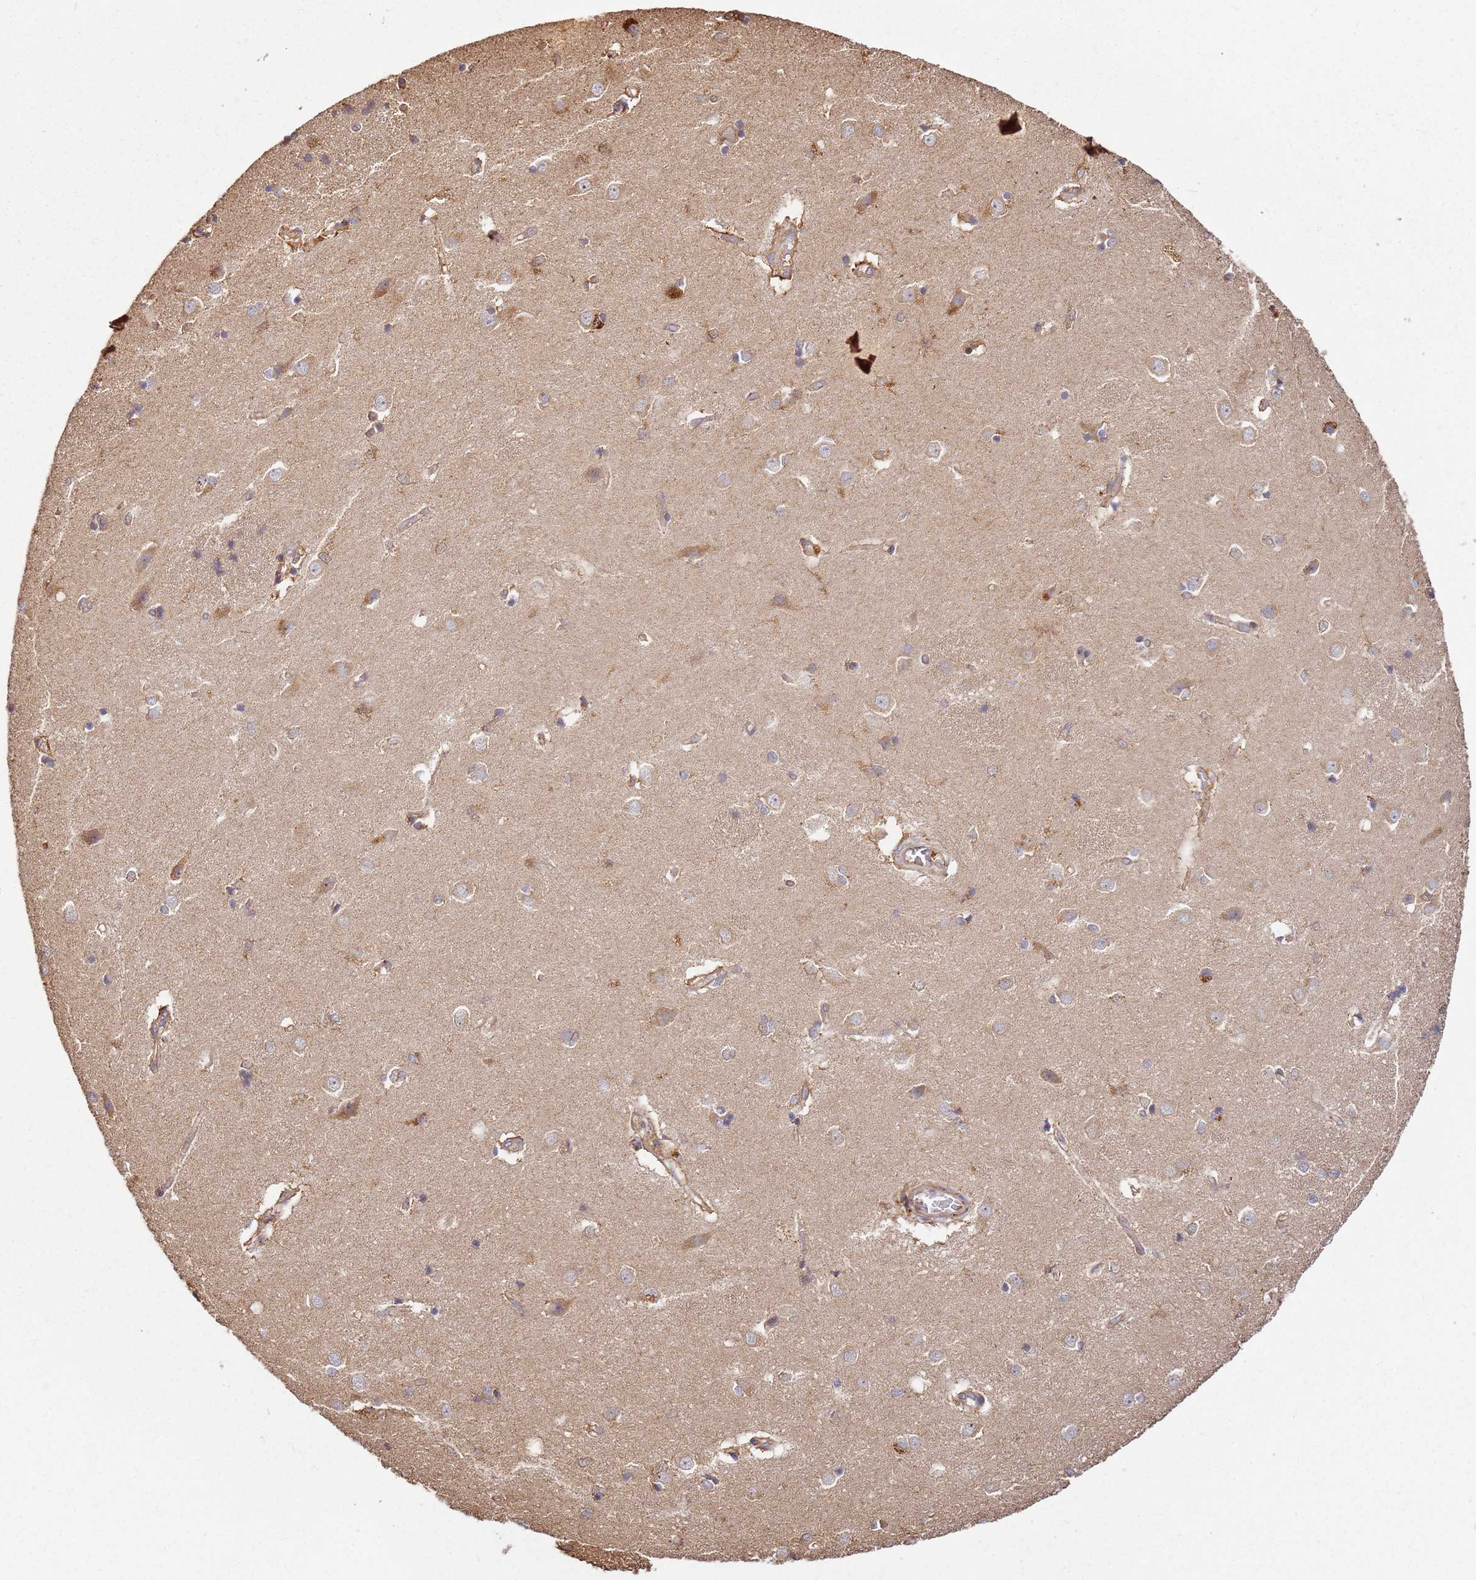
{"staining": {"intensity": "weak", "quantity": "<25%", "location": "cytoplasmic/membranous"}, "tissue": "caudate", "cell_type": "Glial cells", "image_type": "normal", "snomed": [{"axis": "morphology", "description": "Normal tissue, NOS"}, {"axis": "topography", "description": "Lateral ventricle wall"}], "caption": "This histopathology image is of benign caudate stained with IHC to label a protein in brown with the nuclei are counter-stained blue. There is no positivity in glial cells.", "gene": "SCGB2B2", "patient": {"sex": "male", "age": 37}}